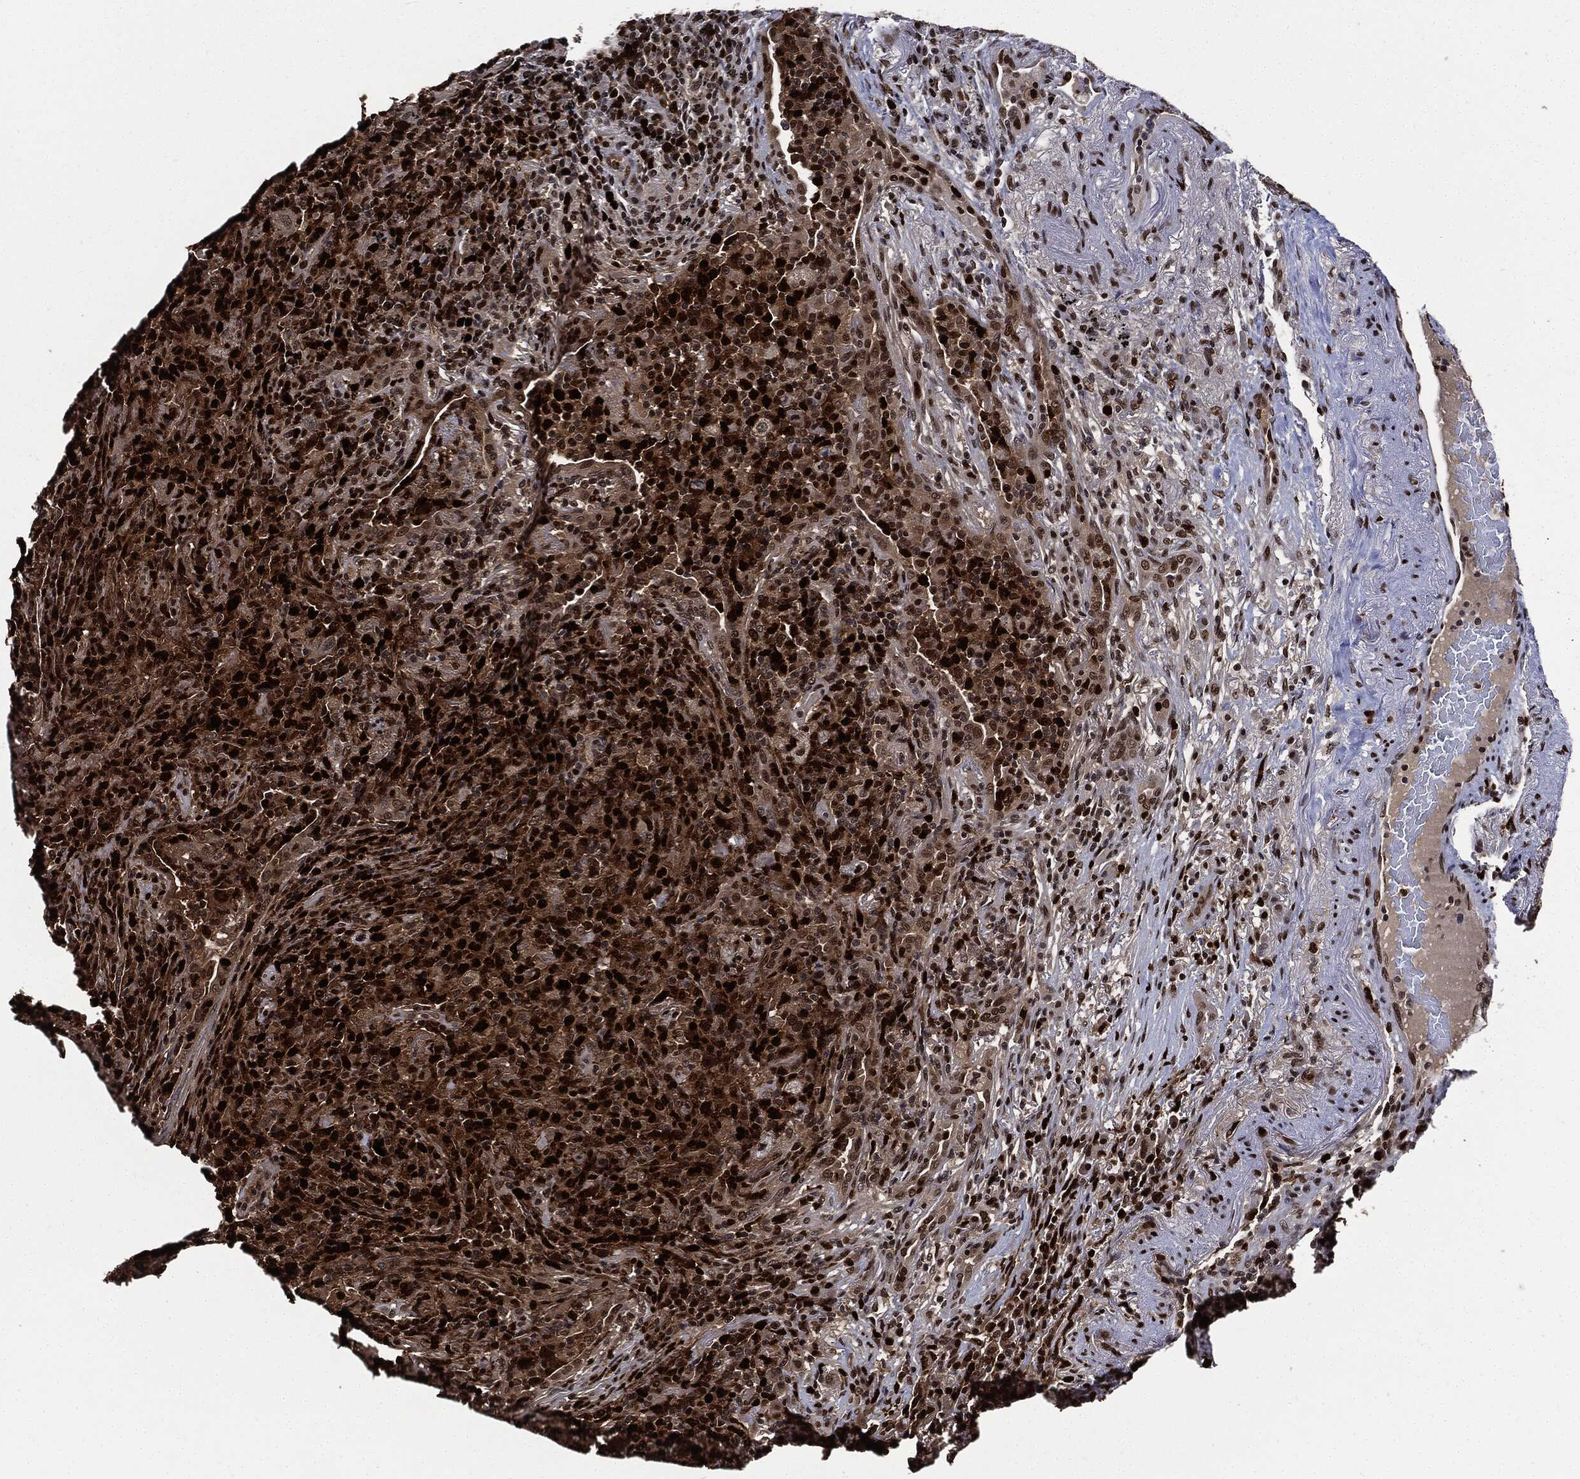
{"staining": {"intensity": "strong", "quantity": ">75%", "location": "nuclear"}, "tissue": "lymphoma", "cell_type": "Tumor cells", "image_type": "cancer", "snomed": [{"axis": "morphology", "description": "Malignant lymphoma, non-Hodgkin's type, High grade"}, {"axis": "topography", "description": "Lung"}], "caption": "This is a histology image of immunohistochemistry (IHC) staining of malignant lymphoma, non-Hodgkin's type (high-grade), which shows strong expression in the nuclear of tumor cells.", "gene": "PCNA", "patient": {"sex": "male", "age": 79}}